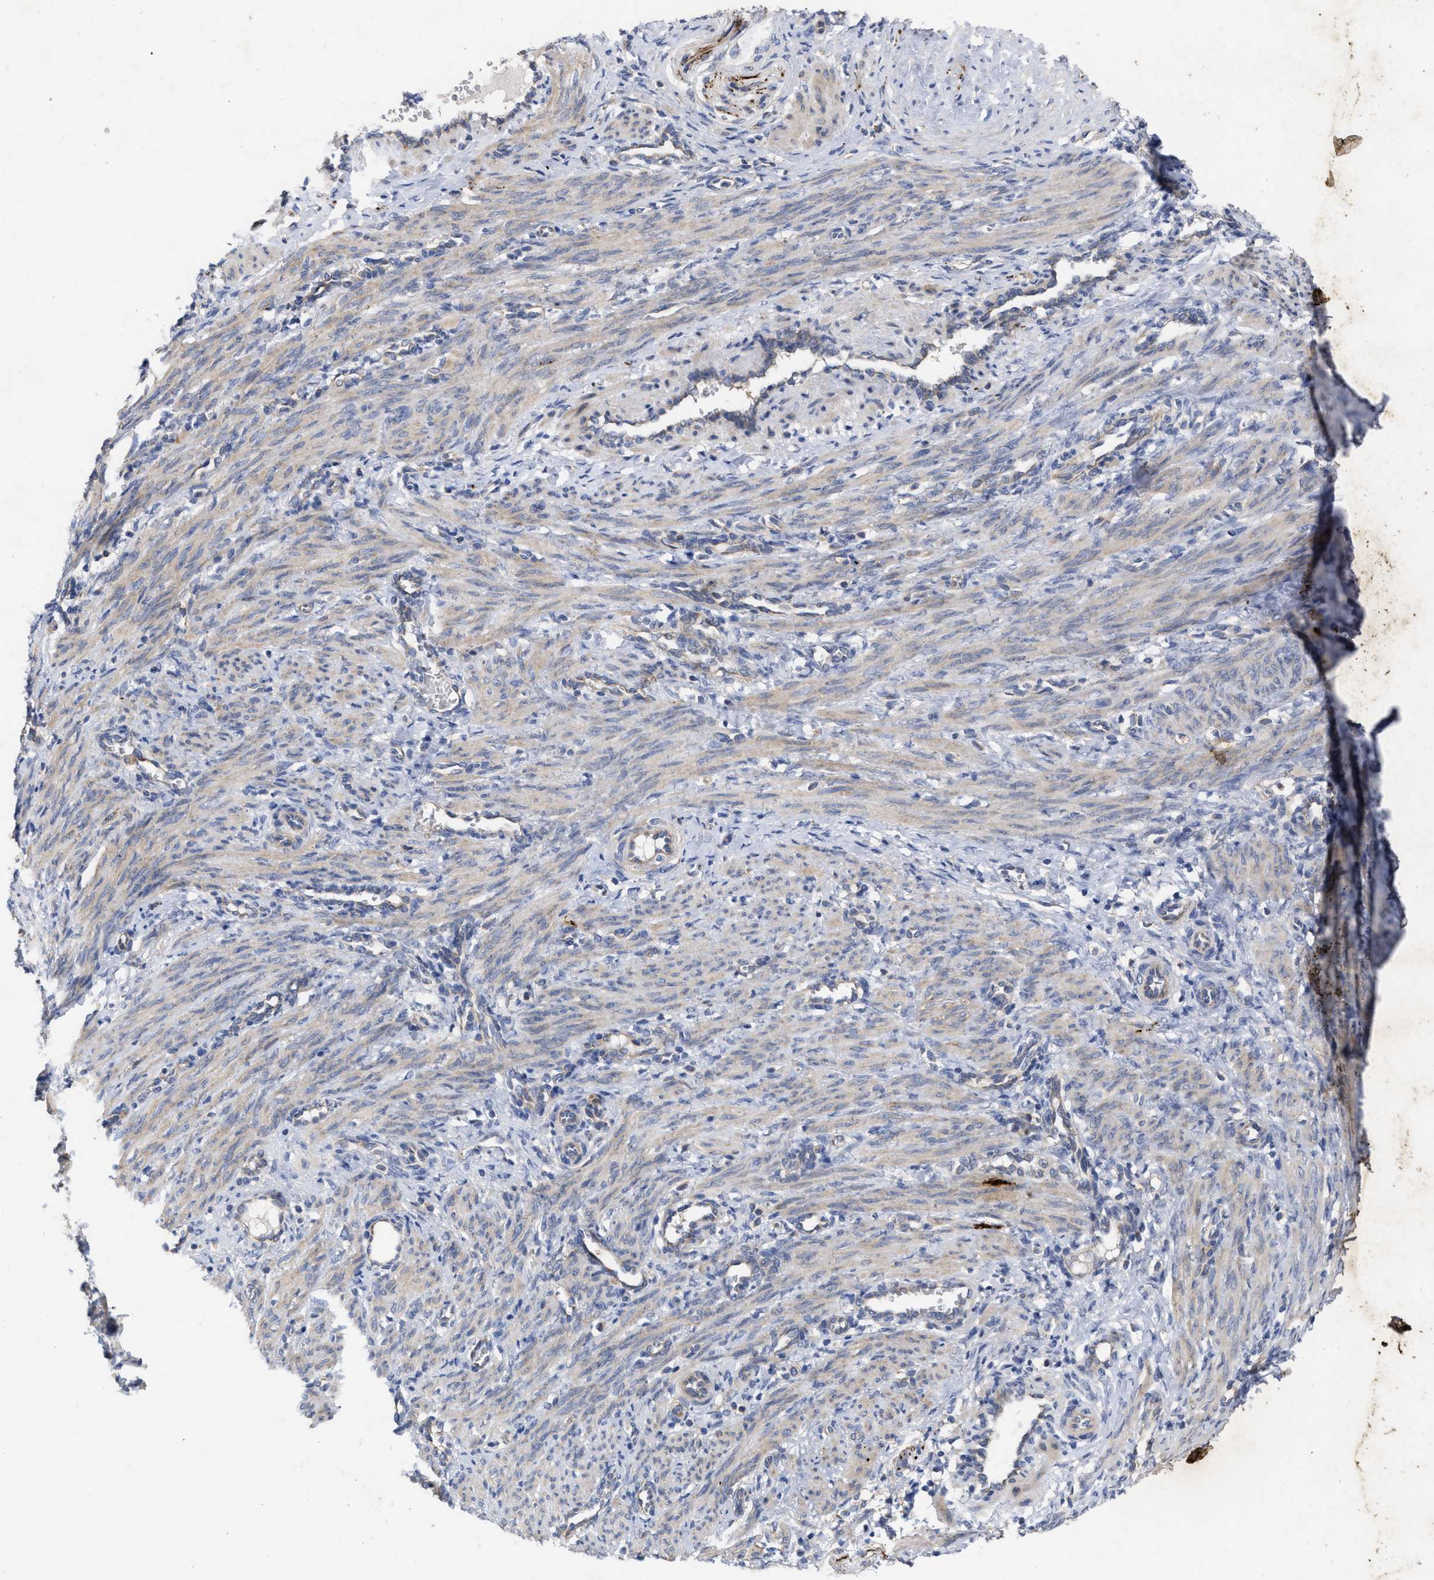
{"staining": {"intensity": "weak", "quantity": ">75%", "location": "cytoplasmic/membranous"}, "tissue": "smooth muscle", "cell_type": "Smooth muscle cells", "image_type": "normal", "snomed": [{"axis": "morphology", "description": "Normal tissue, NOS"}, {"axis": "topography", "description": "Endometrium"}], "caption": "About >75% of smooth muscle cells in benign smooth muscle reveal weak cytoplasmic/membranous protein expression as visualized by brown immunohistochemical staining.", "gene": "VIP", "patient": {"sex": "female", "age": 33}}